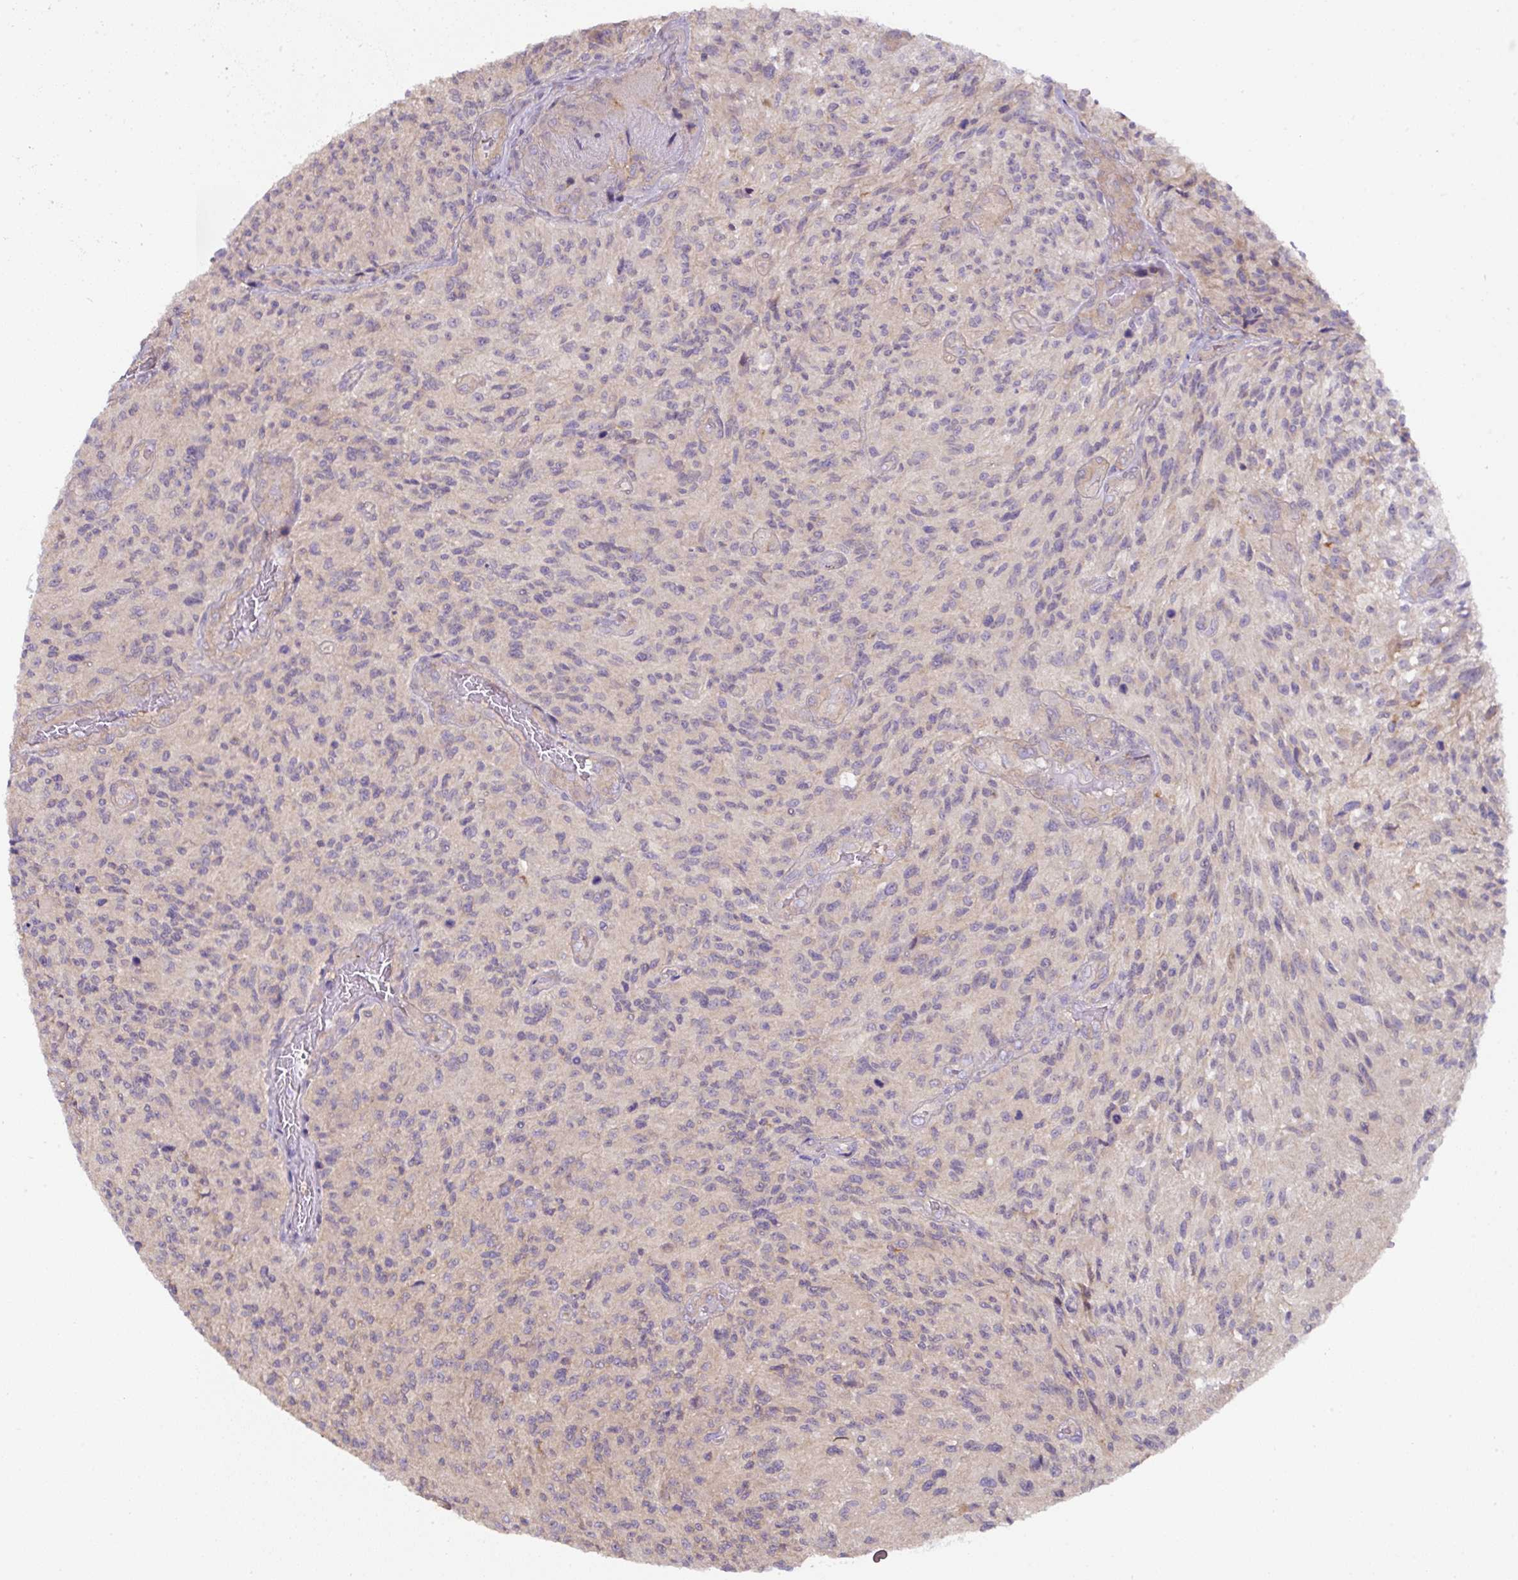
{"staining": {"intensity": "negative", "quantity": "none", "location": "none"}, "tissue": "glioma", "cell_type": "Tumor cells", "image_type": "cancer", "snomed": [{"axis": "morphology", "description": "Normal tissue, NOS"}, {"axis": "morphology", "description": "Glioma, malignant, High grade"}, {"axis": "topography", "description": "Cerebral cortex"}], "caption": "There is no significant positivity in tumor cells of glioma. (DAB IHC, high magnification).", "gene": "ST13", "patient": {"sex": "male", "age": 56}}